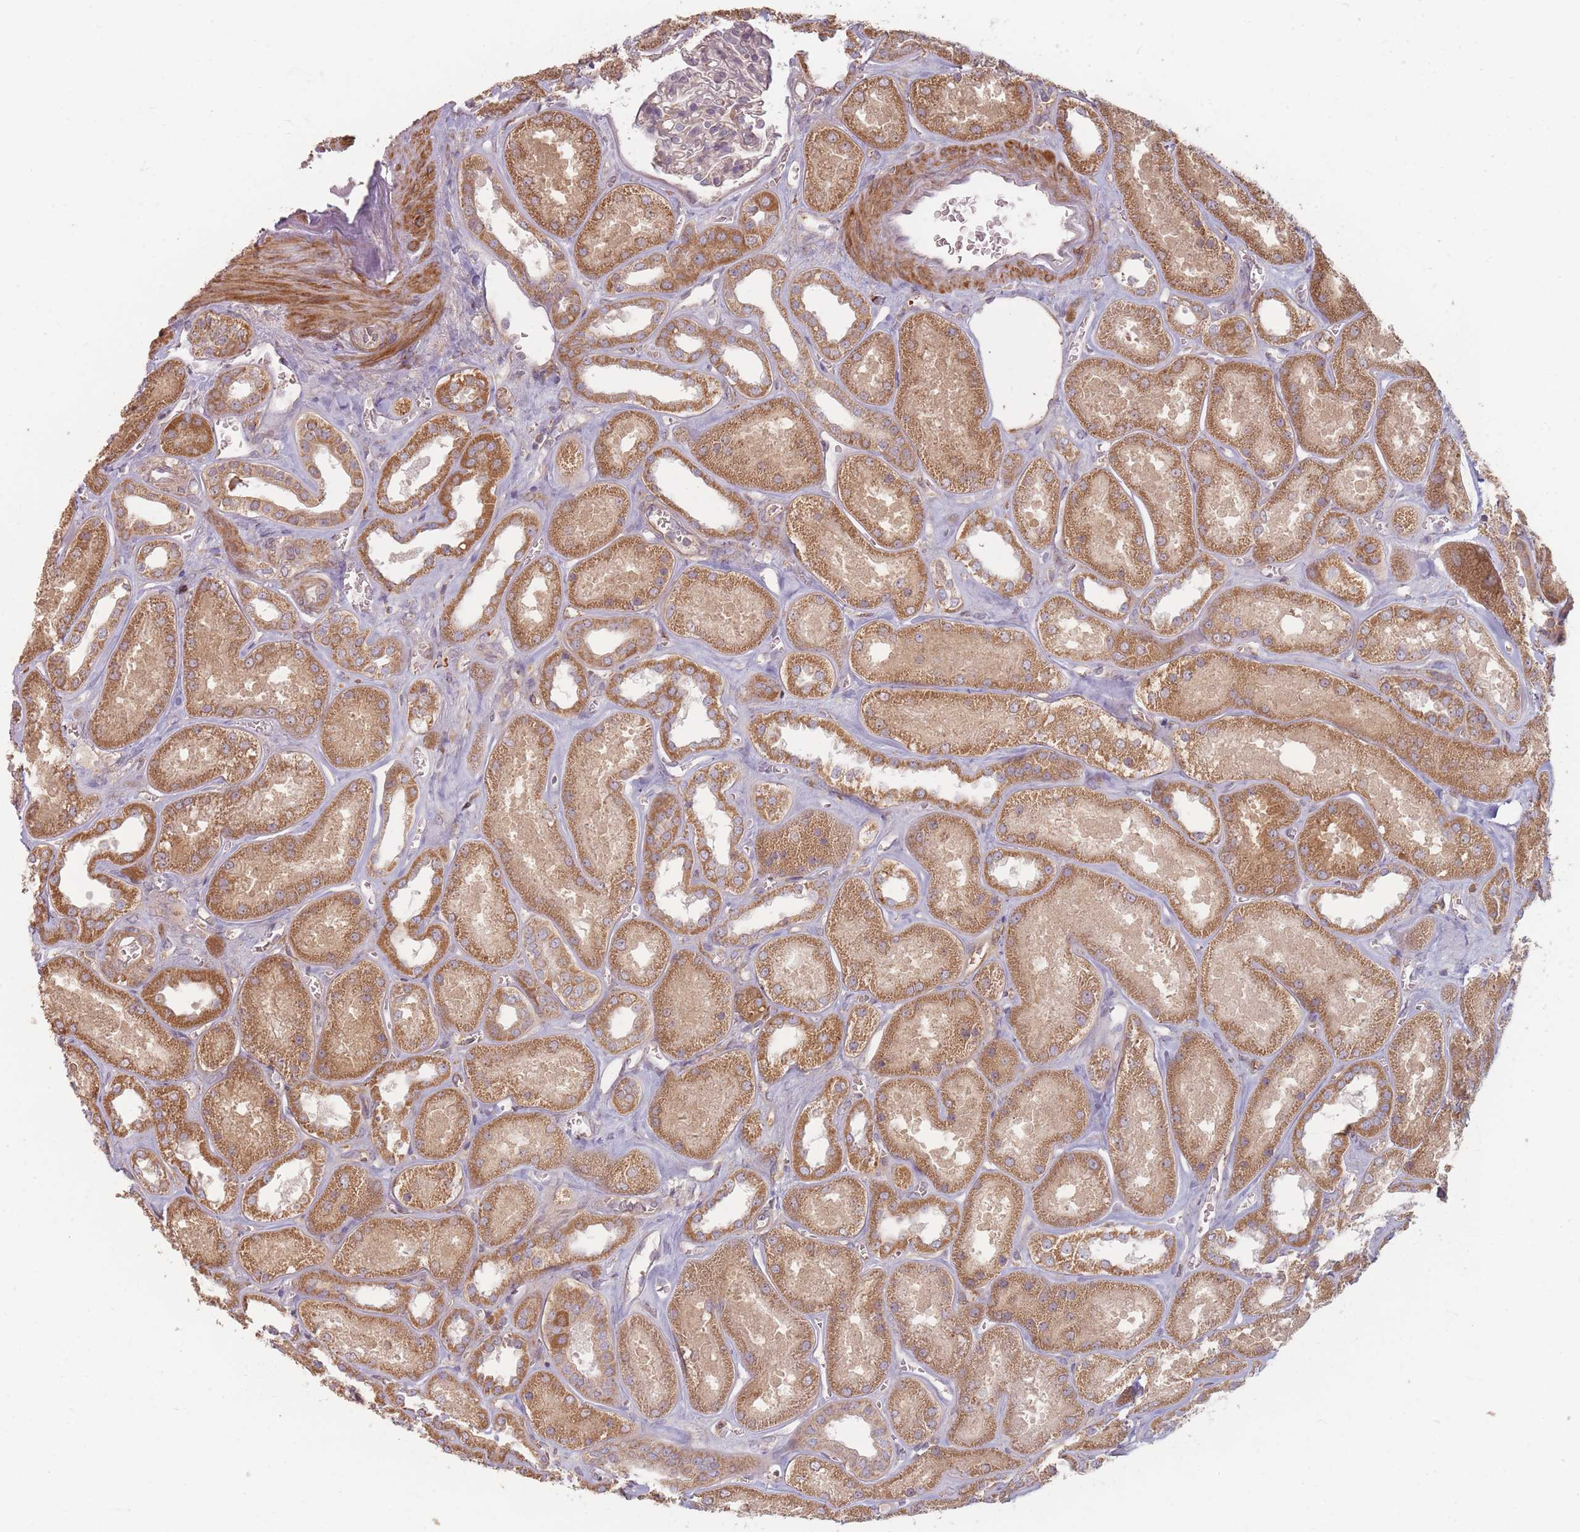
{"staining": {"intensity": "weak", "quantity": "<25%", "location": "cytoplasmic/membranous"}, "tissue": "kidney", "cell_type": "Cells in glomeruli", "image_type": "normal", "snomed": [{"axis": "morphology", "description": "Normal tissue, NOS"}, {"axis": "morphology", "description": "Adenocarcinoma, NOS"}, {"axis": "topography", "description": "Kidney"}], "caption": "This is an immunohistochemistry micrograph of benign human kidney. There is no staining in cells in glomeruli.", "gene": "MRPS6", "patient": {"sex": "female", "age": 68}}